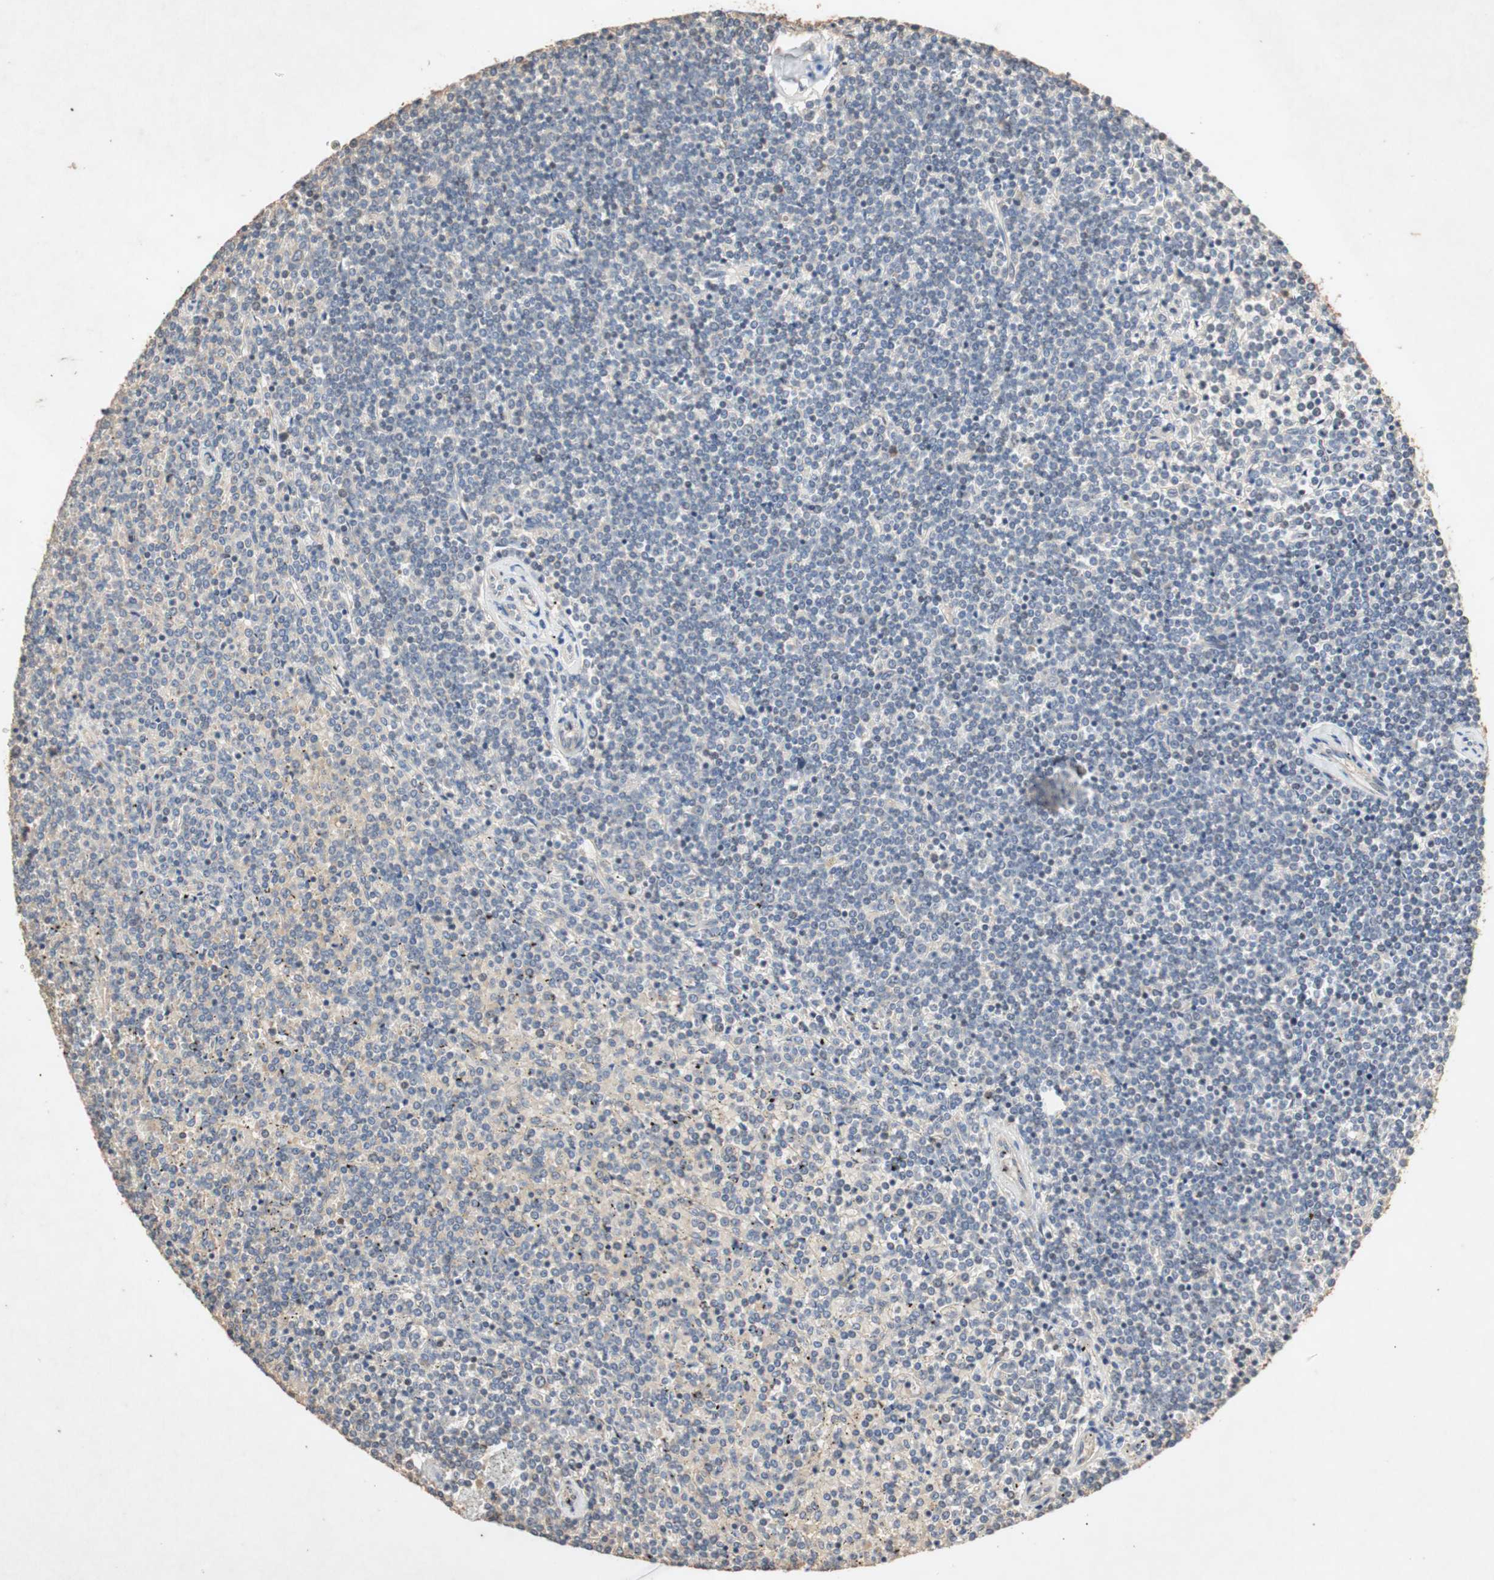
{"staining": {"intensity": "negative", "quantity": "none", "location": "none"}, "tissue": "lymphoma", "cell_type": "Tumor cells", "image_type": "cancer", "snomed": [{"axis": "morphology", "description": "Malignant lymphoma, non-Hodgkin's type, Low grade"}, {"axis": "topography", "description": "Spleen"}], "caption": "Tumor cells are negative for protein expression in human low-grade malignant lymphoma, non-Hodgkin's type.", "gene": "TUBB", "patient": {"sex": "female", "age": 19}}